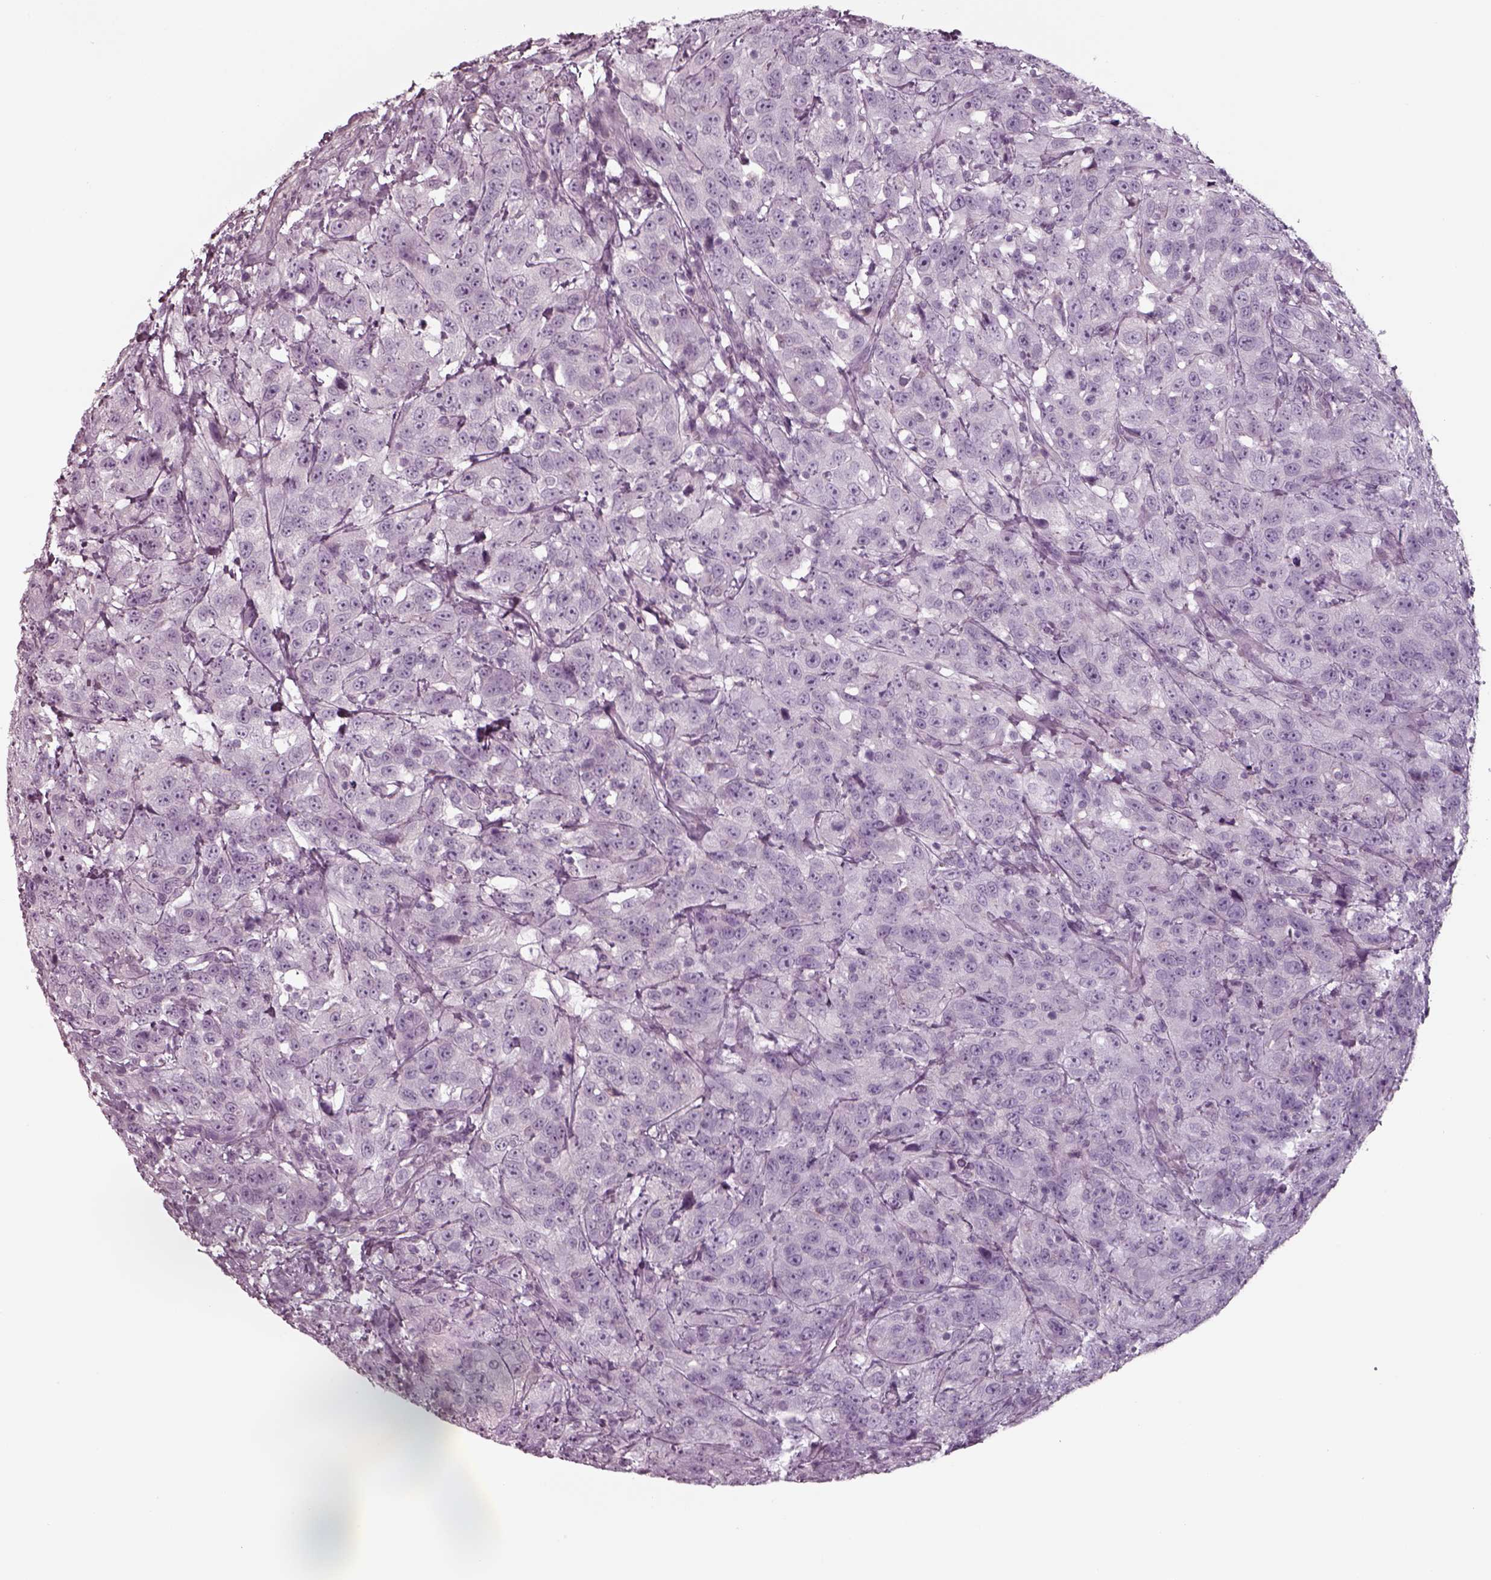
{"staining": {"intensity": "negative", "quantity": "none", "location": "none"}, "tissue": "urothelial cancer", "cell_type": "Tumor cells", "image_type": "cancer", "snomed": [{"axis": "morphology", "description": "Urothelial carcinoma, NOS"}, {"axis": "morphology", "description": "Urothelial carcinoma, High grade"}, {"axis": "topography", "description": "Urinary bladder"}], "caption": "IHC micrograph of human transitional cell carcinoma stained for a protein (brown), which shows no positivity in tumor cells.", "gene": "SEPTIN14", "patient": {"sex": "female", "age": 73}}